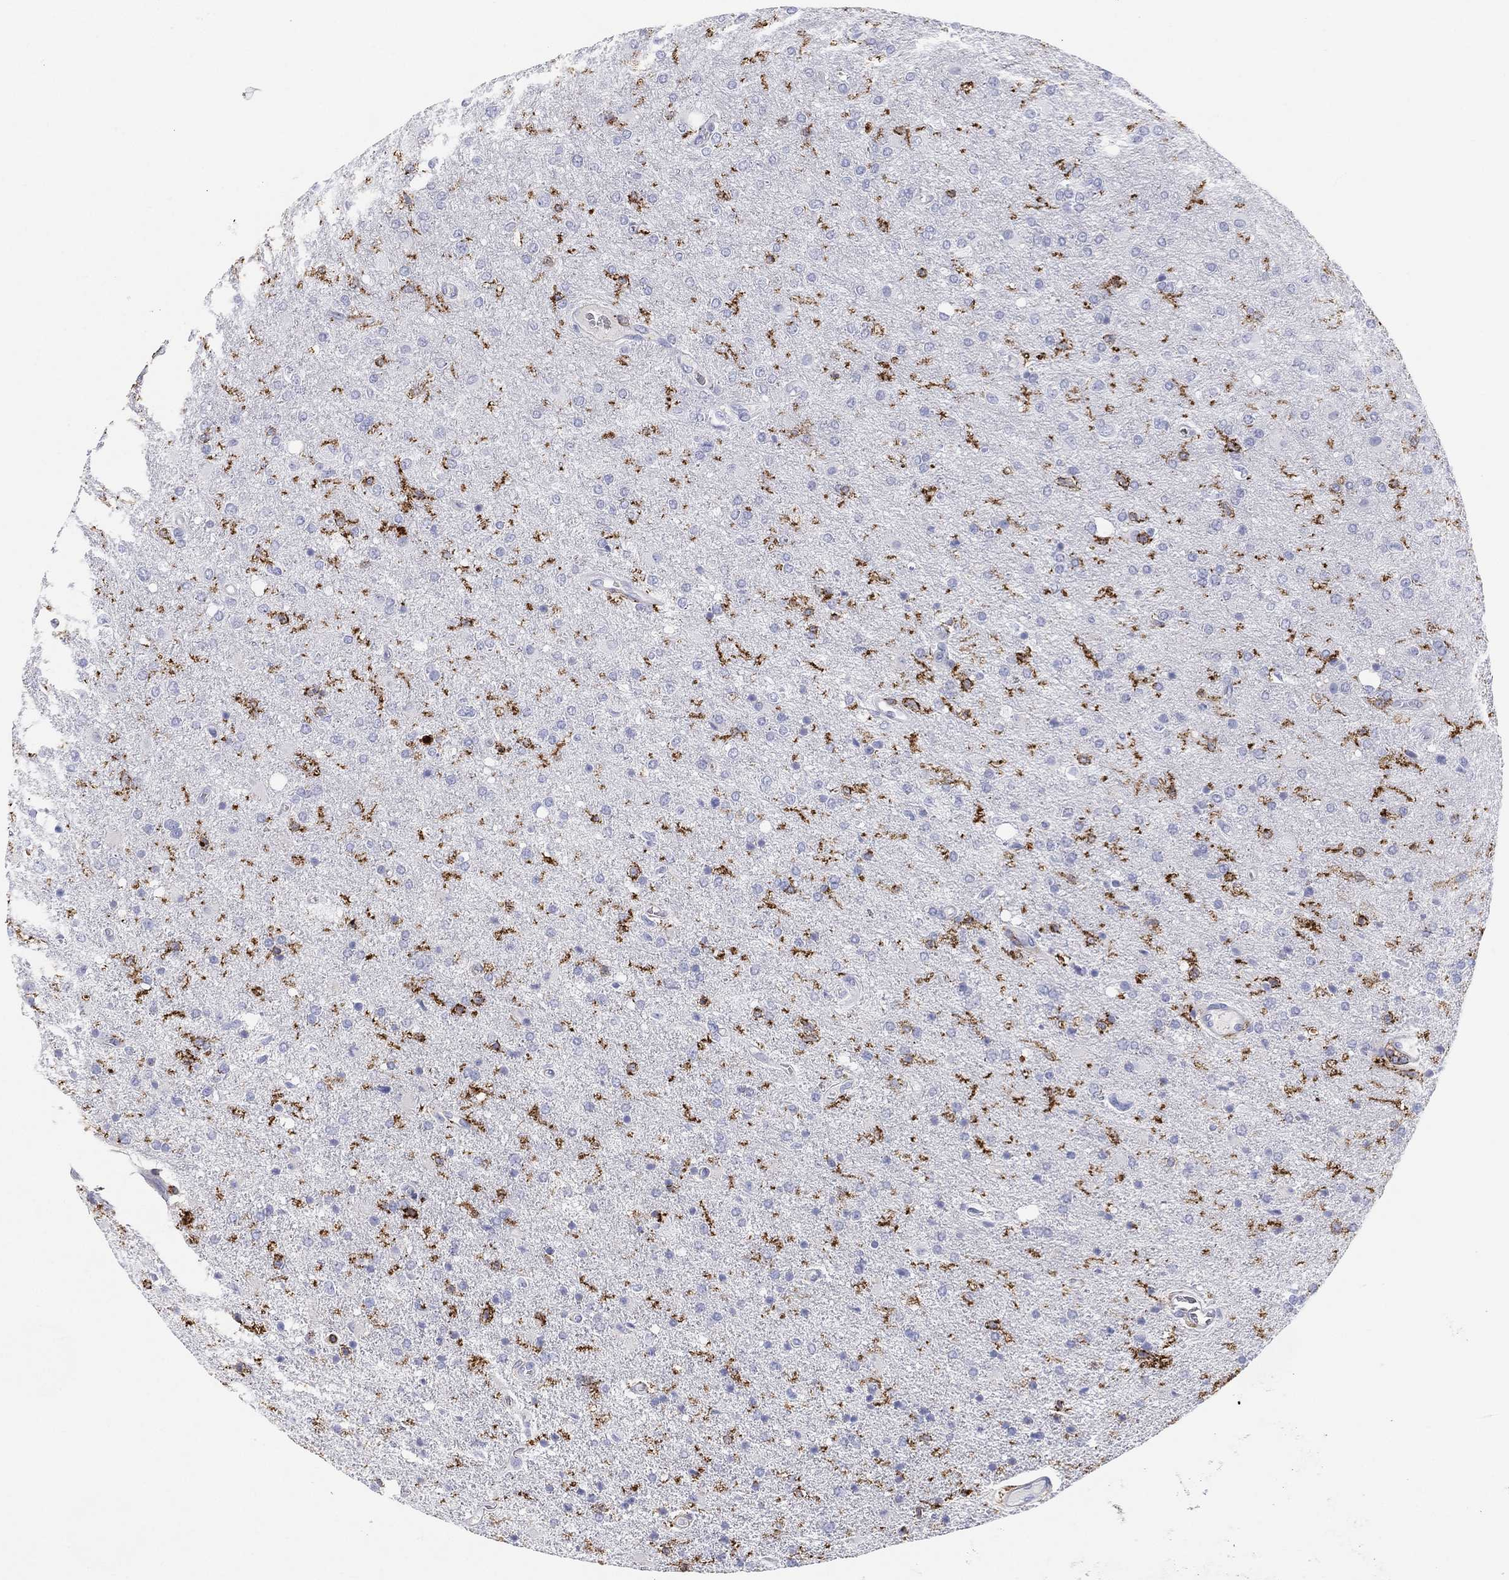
{"staining": {"intensity": "negative", "quantity": "none", "location": "none"}, "tissue": "glioma", "cell_type": "Tumor cells", "image_type": "cancer", "snomed": [{"axis": "morphology", "description": "Glioma, malignant, High grade"}, {"axis": "topography", "description": "Cerebral cortex"}], "caption": "Tumor cells are negative for protein expression in human malignant glioma (high-grade).", "gene": "SELPLG", "patient": {"sex": "male", "age": 70}}